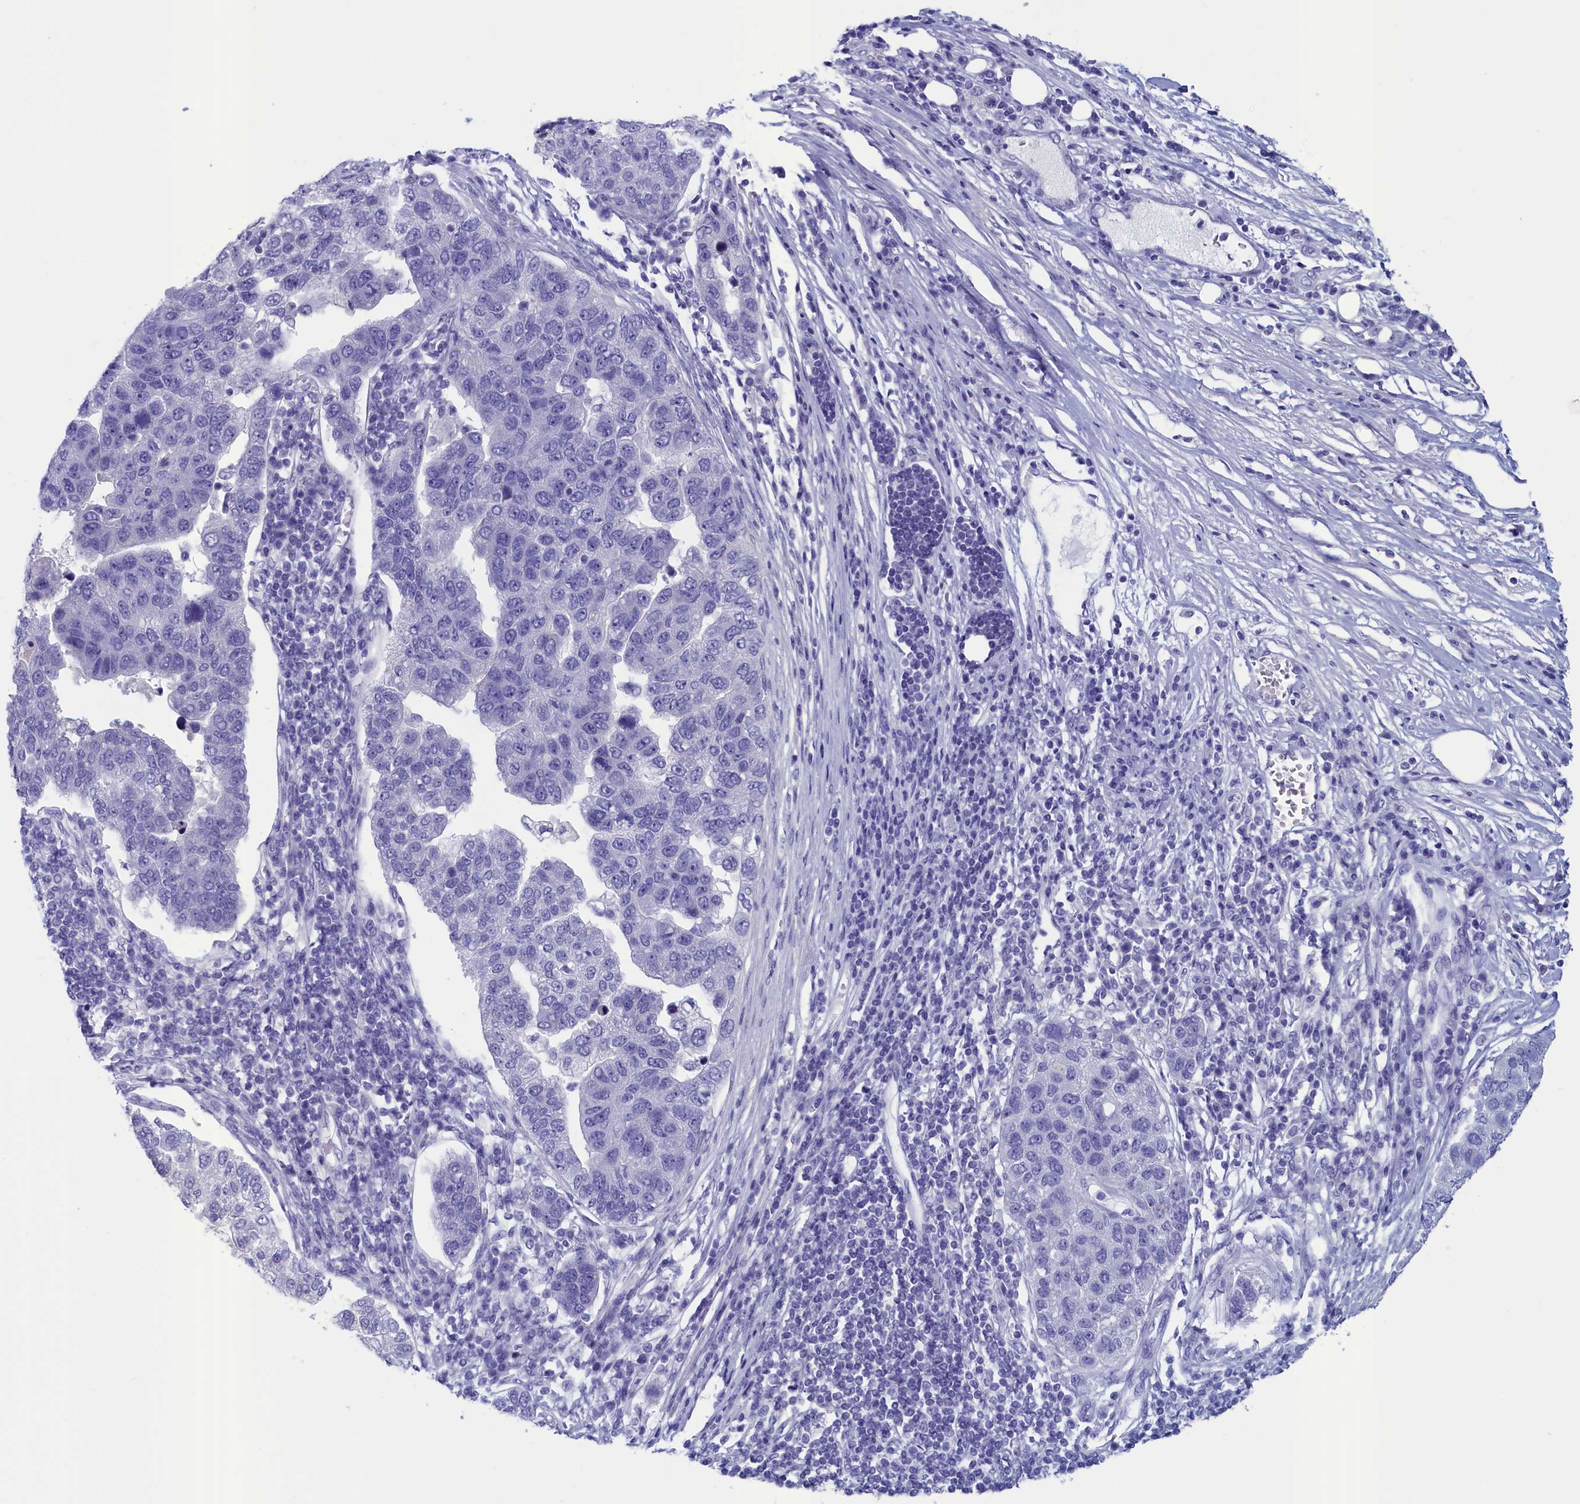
{"staining": {"intensity": "negative", "quantity": "none", "location": "none"}, "tissue": "pancreatic cancer", "cell_type": "Tumor cells", "image_type": "cancer", "snomed": [{"axis": "morphology", "description": "Adenocarcinoma, NOS"}, {"axis": "topography", "description": "Pancreas"}], "caption": "Pancreatic cancer was stained to show a protein in brown. There is no significant expression in tumor cells.", "gene": "ANKRD2", "patient": {"sex": "female", "age": 61}}